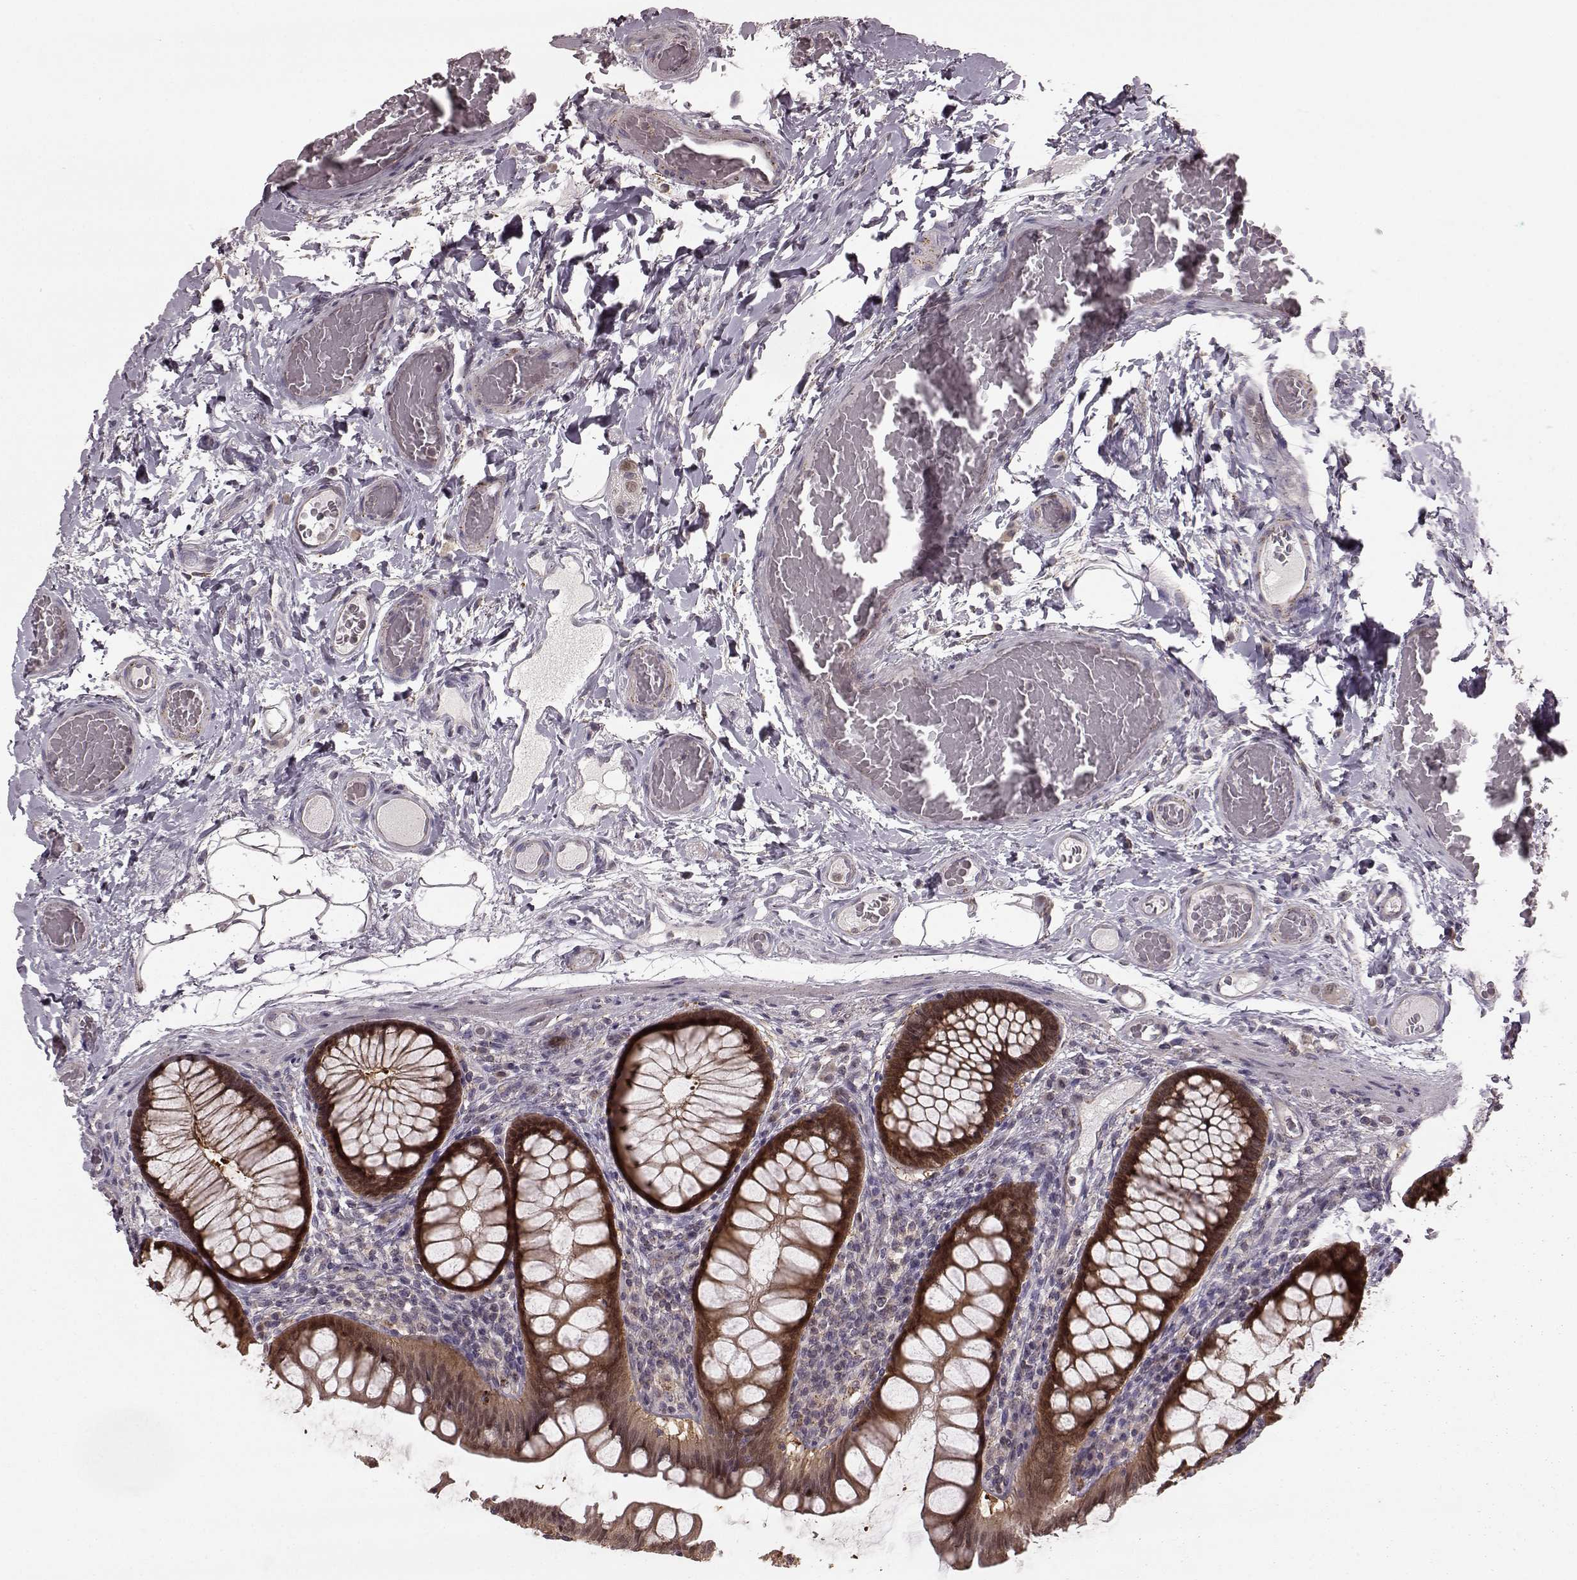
{"staining": {"intensity": "negative", "quantity": "none", "location": "none"}, "tissue": "colon", "cell_type": "Endothelial cells", "image_type": "normal", "snomed": [{"axis": "morphology", "description": "Normal tissue, NOS"}, {"axis": "topography", "description": "Colon"}], "caption": "Immunohistochemistry of benign colon exhibits no staining in endothelial cells.", "gene": "GSS", "patient": {"sex": "female", "age": 65}}